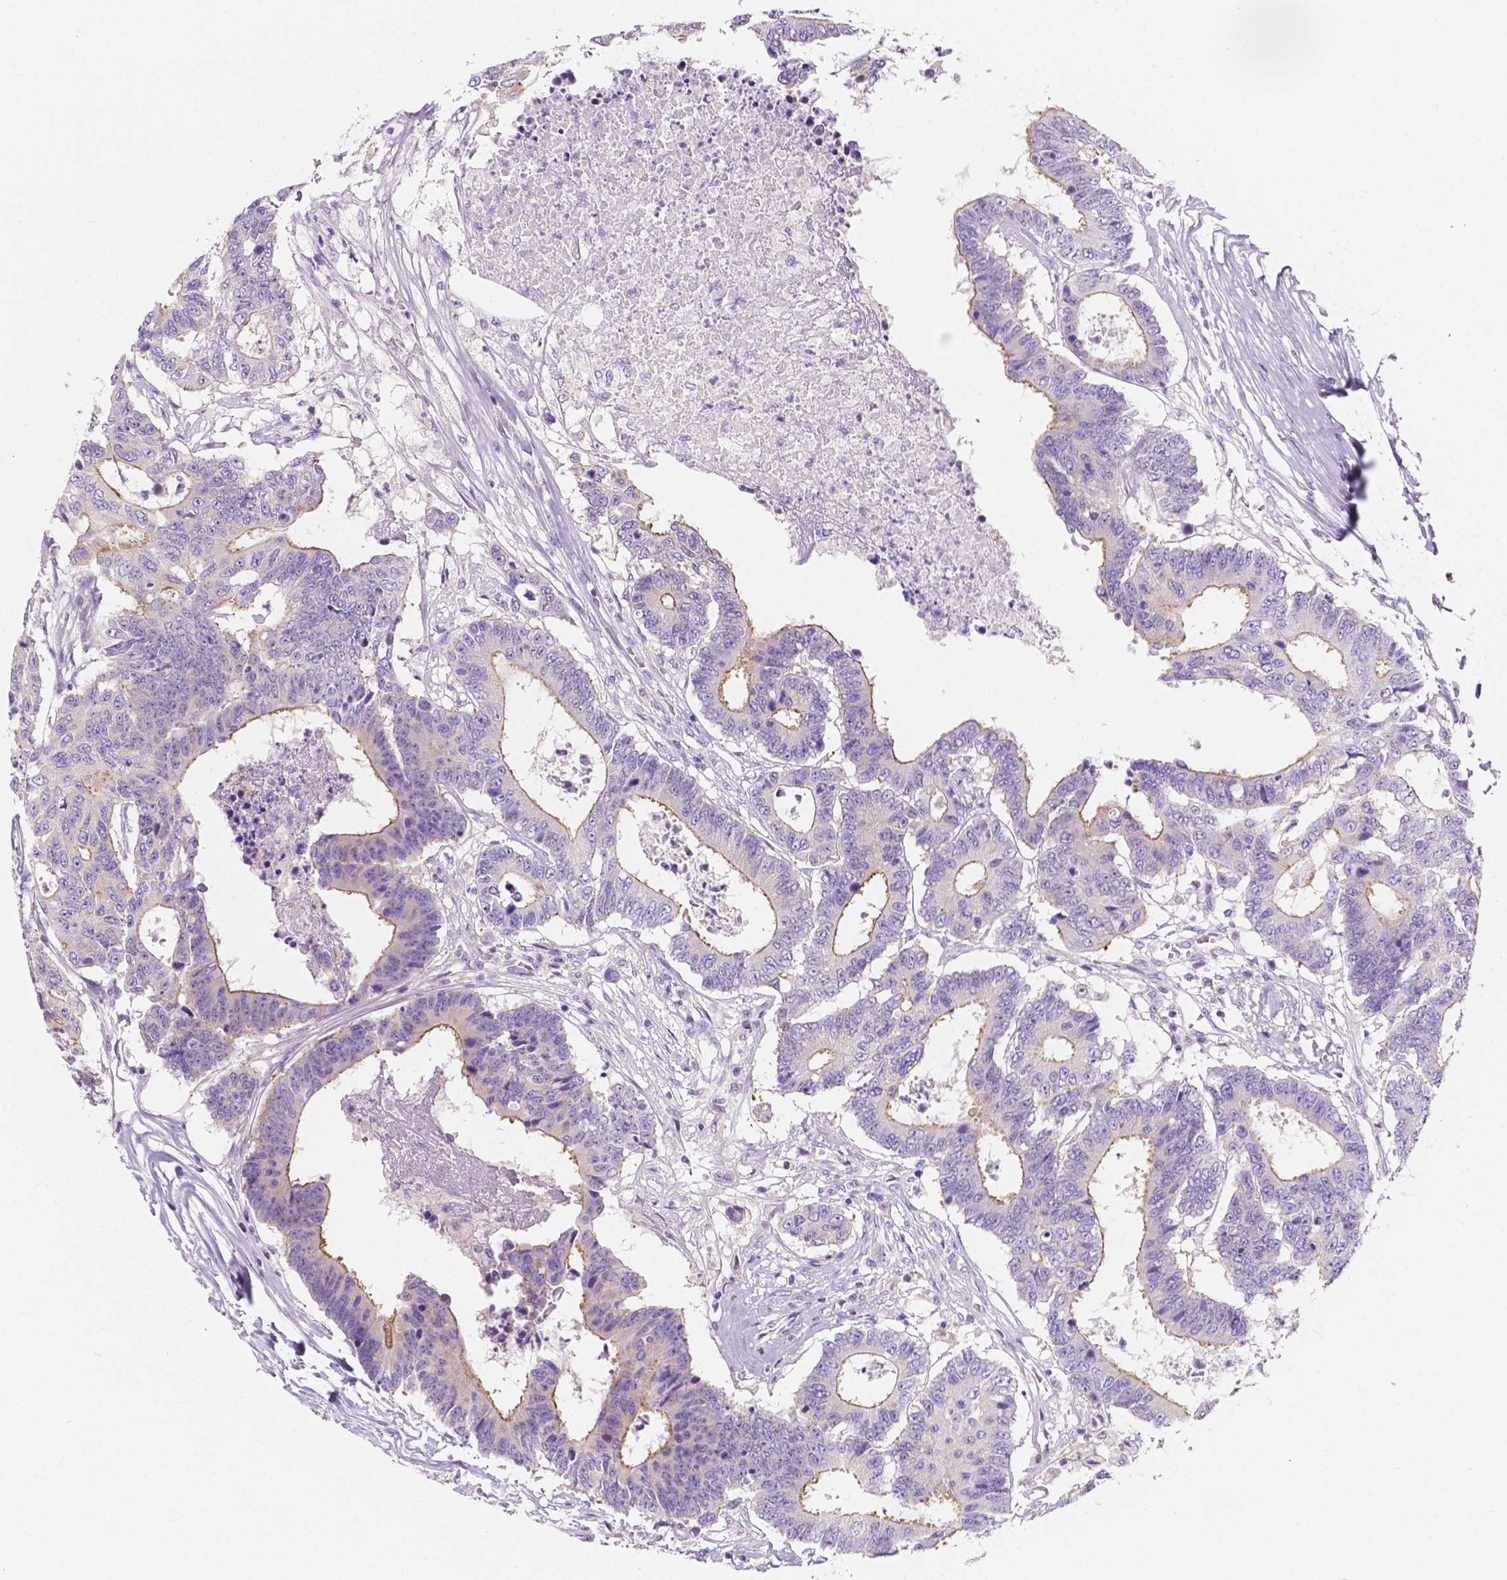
{"staining": {"intensity": "negative", "quantity": "none", "location": "none"}, "tissue": "colorectal cancer", "cell_type": "Tumor cells", "image_type": "cancer", "snomed": [{"axis": "morphology", "description": "Adenocarcinoma, NOS"}, {"axis": "topography", "description": "Colon"}], "caption": "Adenocarcinoma (colorectal) was stained to show a protein in brown. There is no significant positivity in tumor cells.", "gene": "SIRT2", "patient": {"sex": "female", "age": 48}}